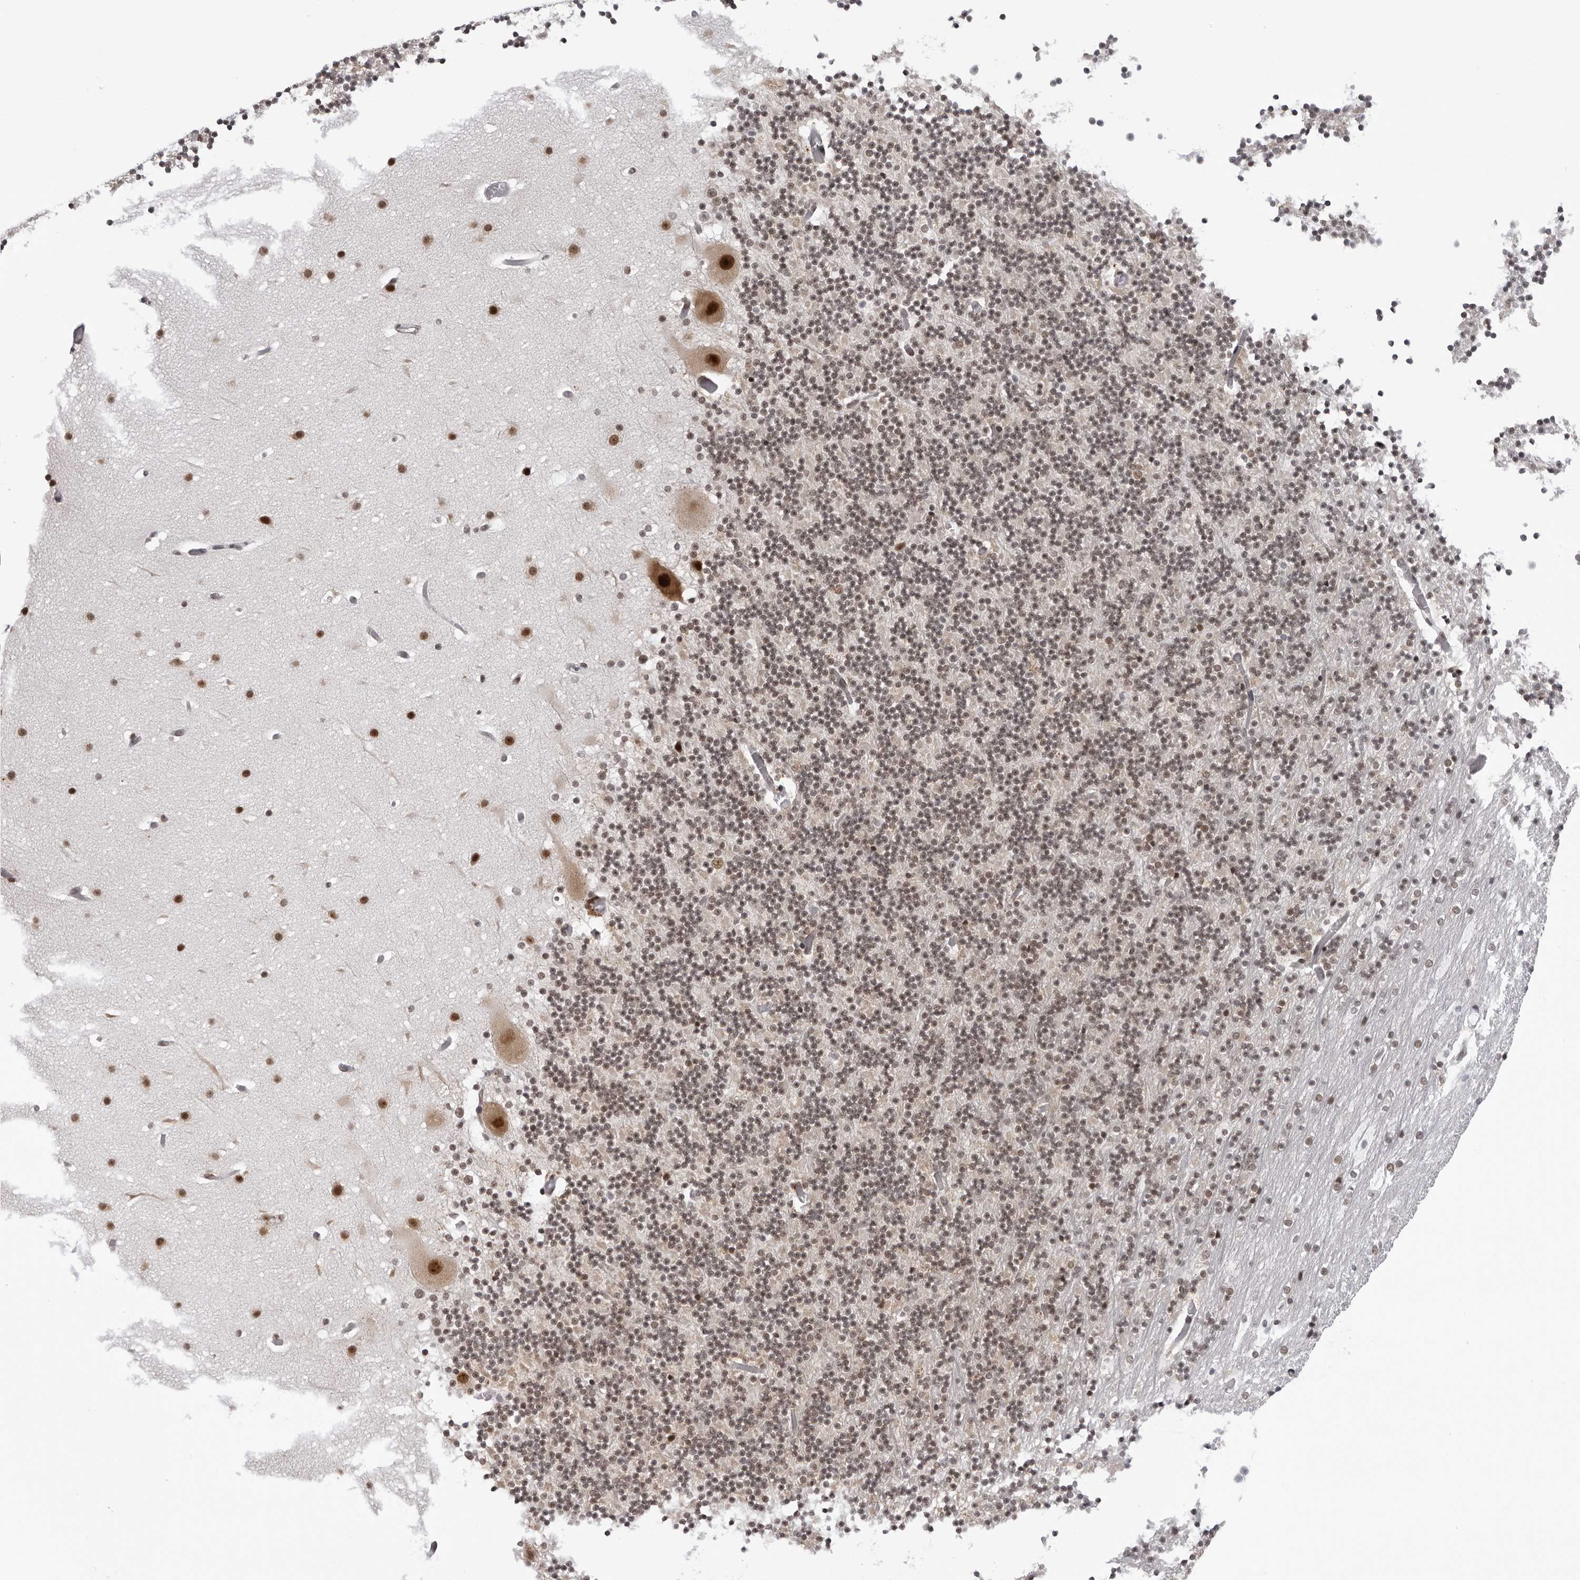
{"staining": {"intensity": "weak", "quantity": "25%-75%", "location": "nuclear"}, "tissue": "cerebellum", "cell_type": "Cells in granular layer", "image_type": "normal", "snomed": [{"axis": "morphology", "description": "Normal tissue, NOS"}, {"axis": "topography", "description": "Cerebellum"}], "caption": "Protein staining displays weak nuclear staining in approximately 25%-75% of cells in granular layer in benign cerebellum. Using DAB (3,3'-diaminobenzidine) (brown) and hematoxylin (blue) stains, captured at high magnification using brightfield microscopy.", "gene": "HEXIM2", "patient": {"sex": "male", "age": 57}}